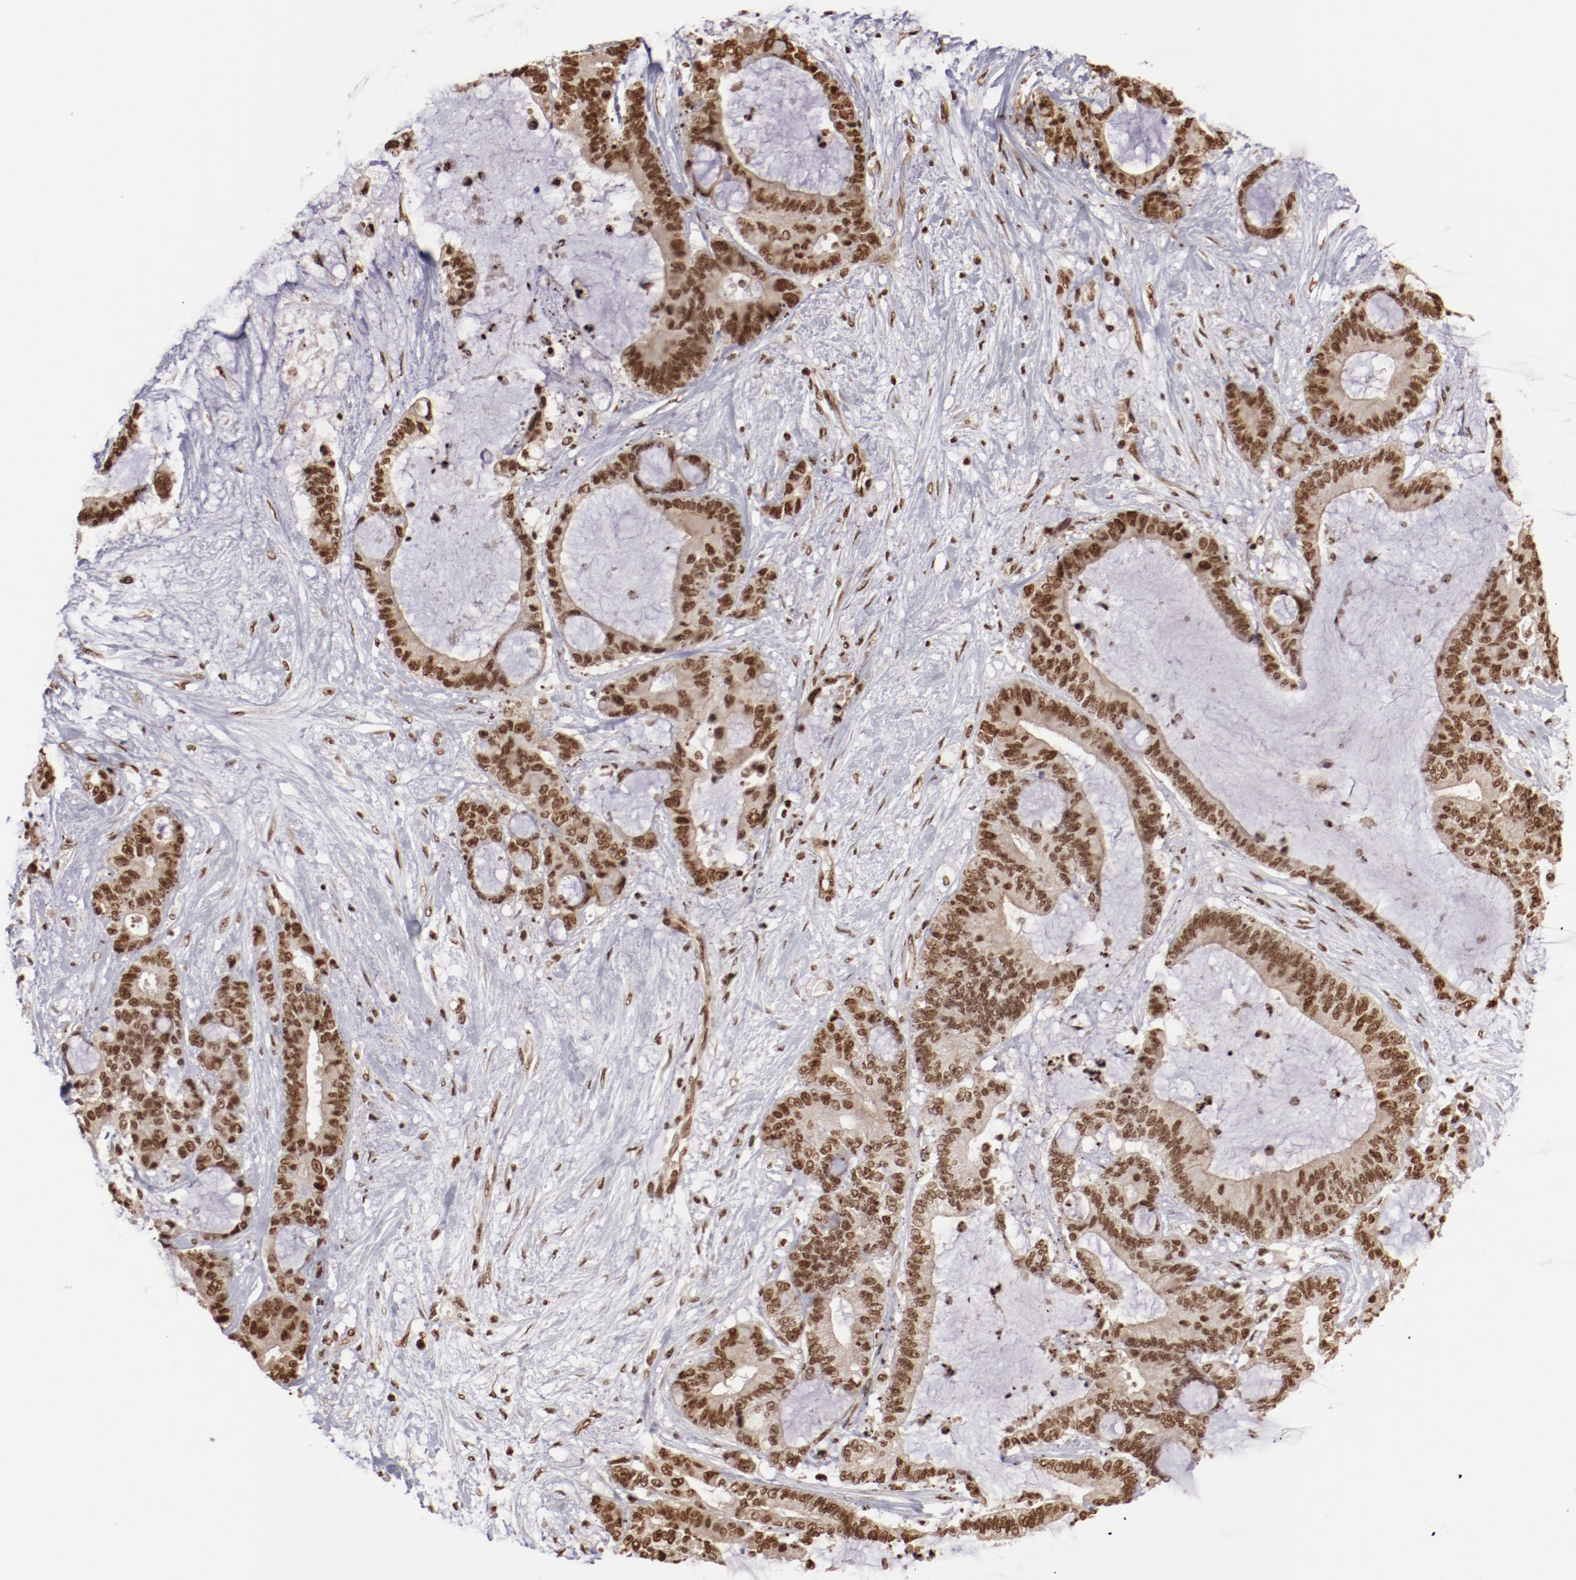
{"staining": {"intensity": "moderate", "quantity": ">75%", "location": "nuclear"}, "tissue": "liver cancer", "cell_type": "Tumor cells", "image_type": "cancer", "snomed": [{"axis": "morphology", "description": "Cholangiocarcinoma"}, {"axis": "topography", "description": "Liver"}], "caption": "A micrograph of human liver cancer stained for a protein exhibits moderate nuclear brown staining in tumor cells.", "gene": "ABL2", "patient": {"sex": "female", "age": 73}}